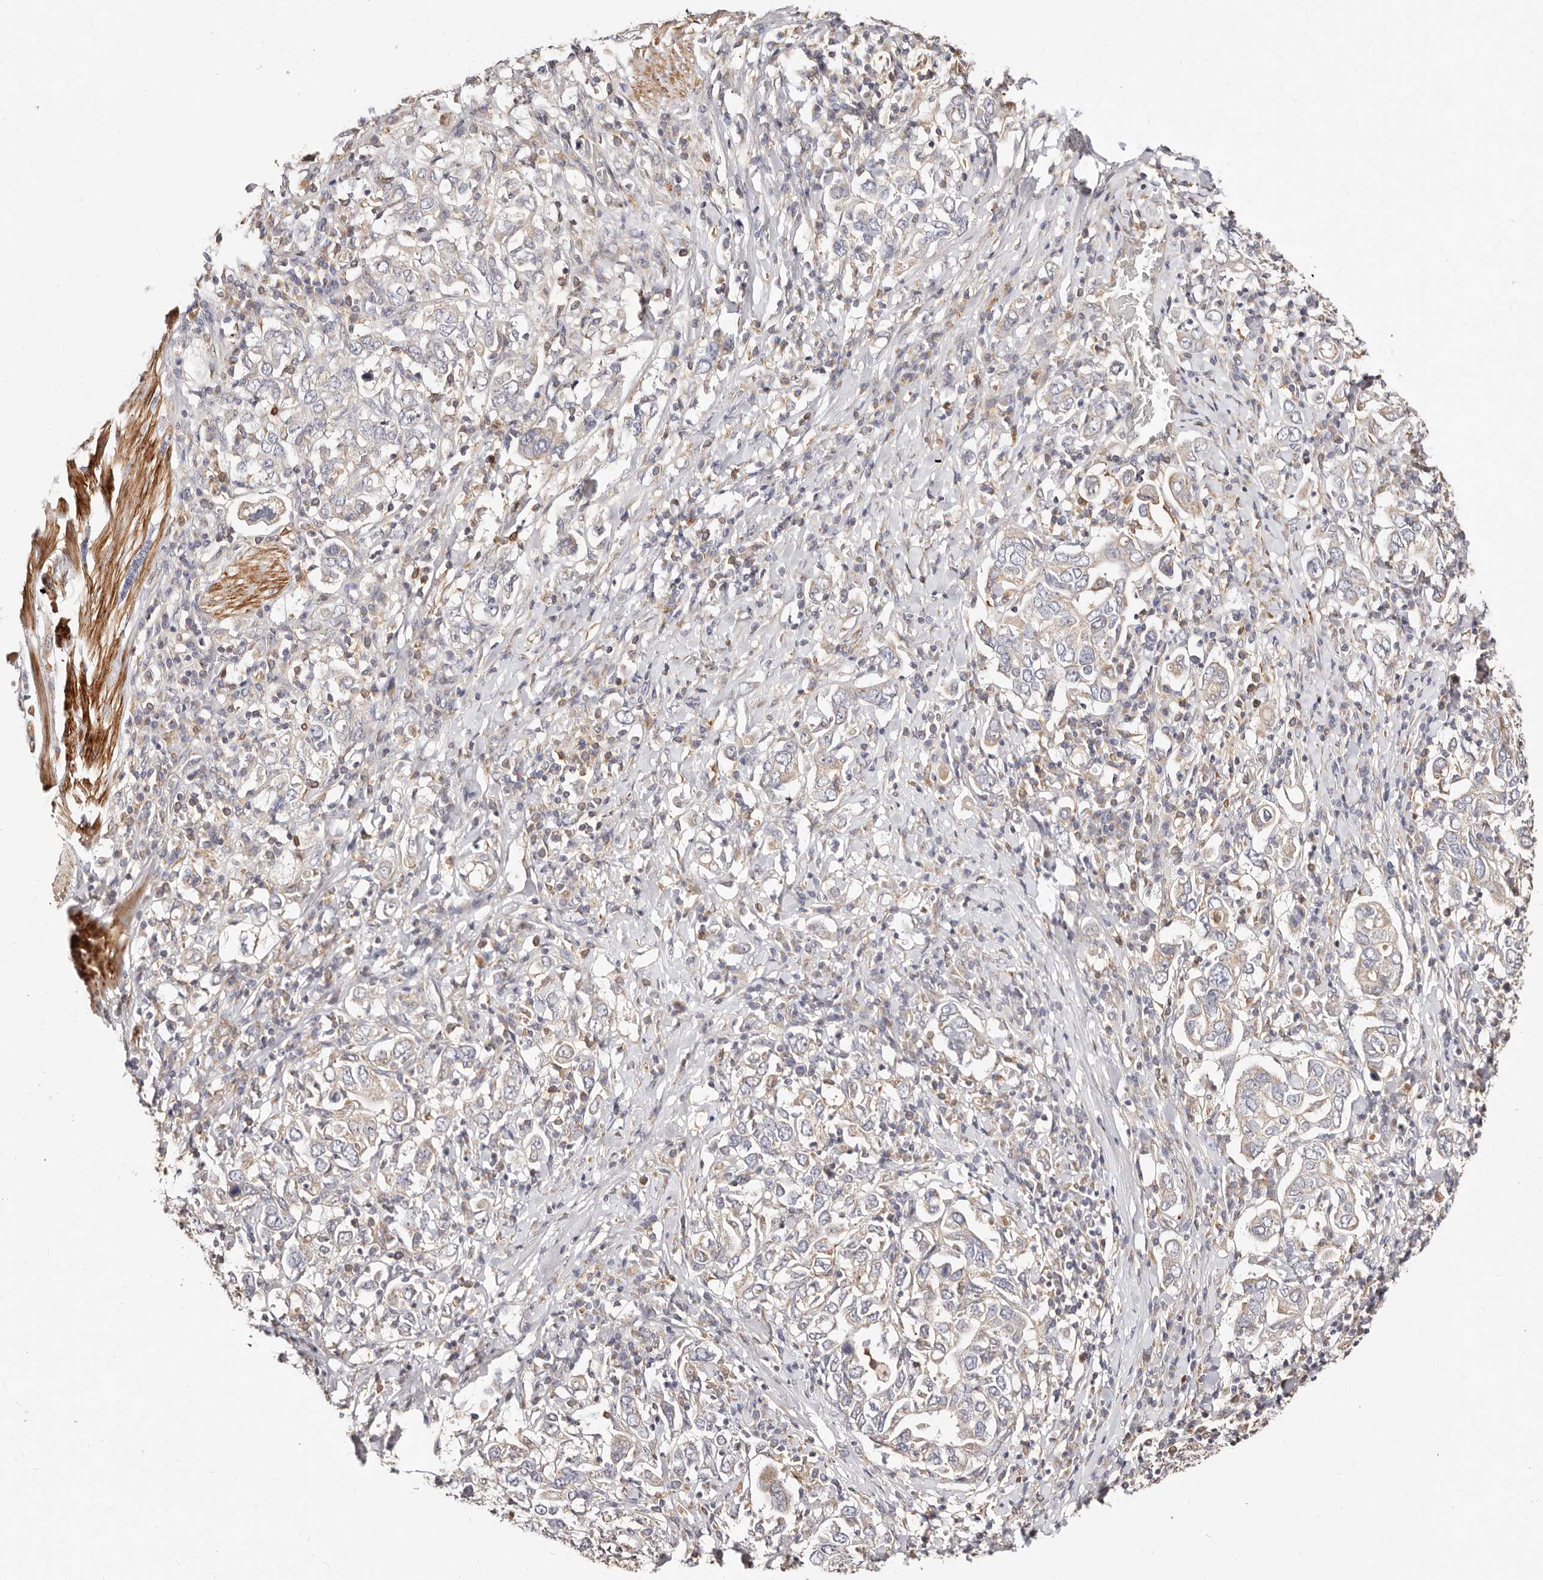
{"staining": {"intensity": "weak", "quantity": "25%-75%", "location": "cytoplasmic/membranous"}, "tissue": "stomach cancer", "cell_type": "Tumor cells", "image_type": "cancer", "snomed": [{"axis": "morphology", "description": "Adenocarcinoma, NOS"}, {"axis": "topography", "description": "Stomach, upper"}], "caption": "The image exhibits a brown stain indicating the presence of a protein in the cytoplasmic/membranous of tumor cells in stomach cancer (adenocarcinoma).", "gene": "MAPK1", "patient": {"sex": "male", "age": 62}}